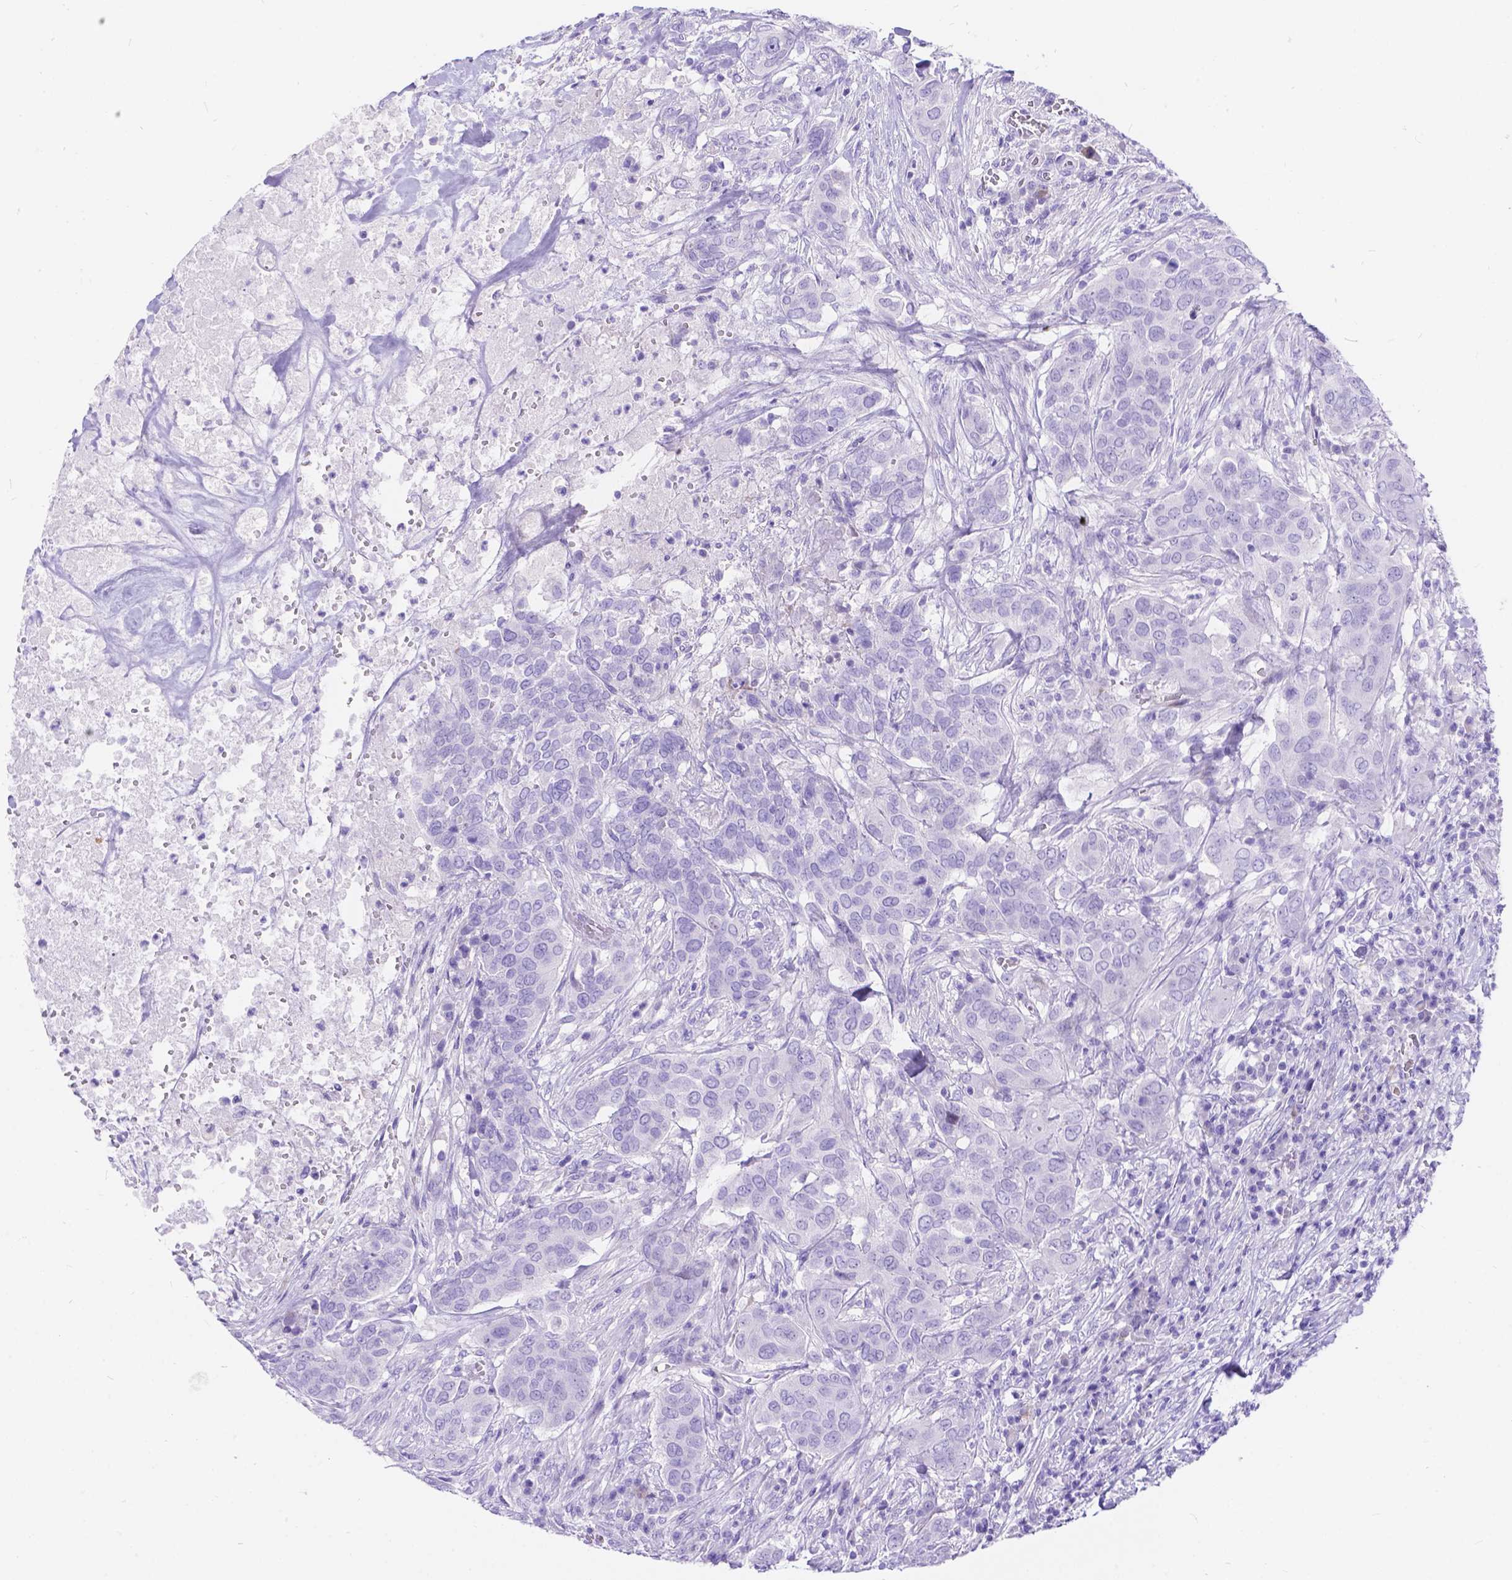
{"staining": {"intensity": "negative", "quantity": "none", "location": "none"}, "tissue": "urothelial cancer", "cell_type": "Tumor cells", "image_type": "cancer", "snomed": [{"axis": "morphology", "description": "Urothelial carcinoma, NOS"}, {"axis": "morphology", "description": "Urothelial carcinoma, High grade"}, {"axis": "topography", "description": "Urinary bladder"}], "caption": "Tumor cells show no significant expression in urothelial cancer.", "gene": "KLHL10", "patient": {"sex": "male", "age": 63}}